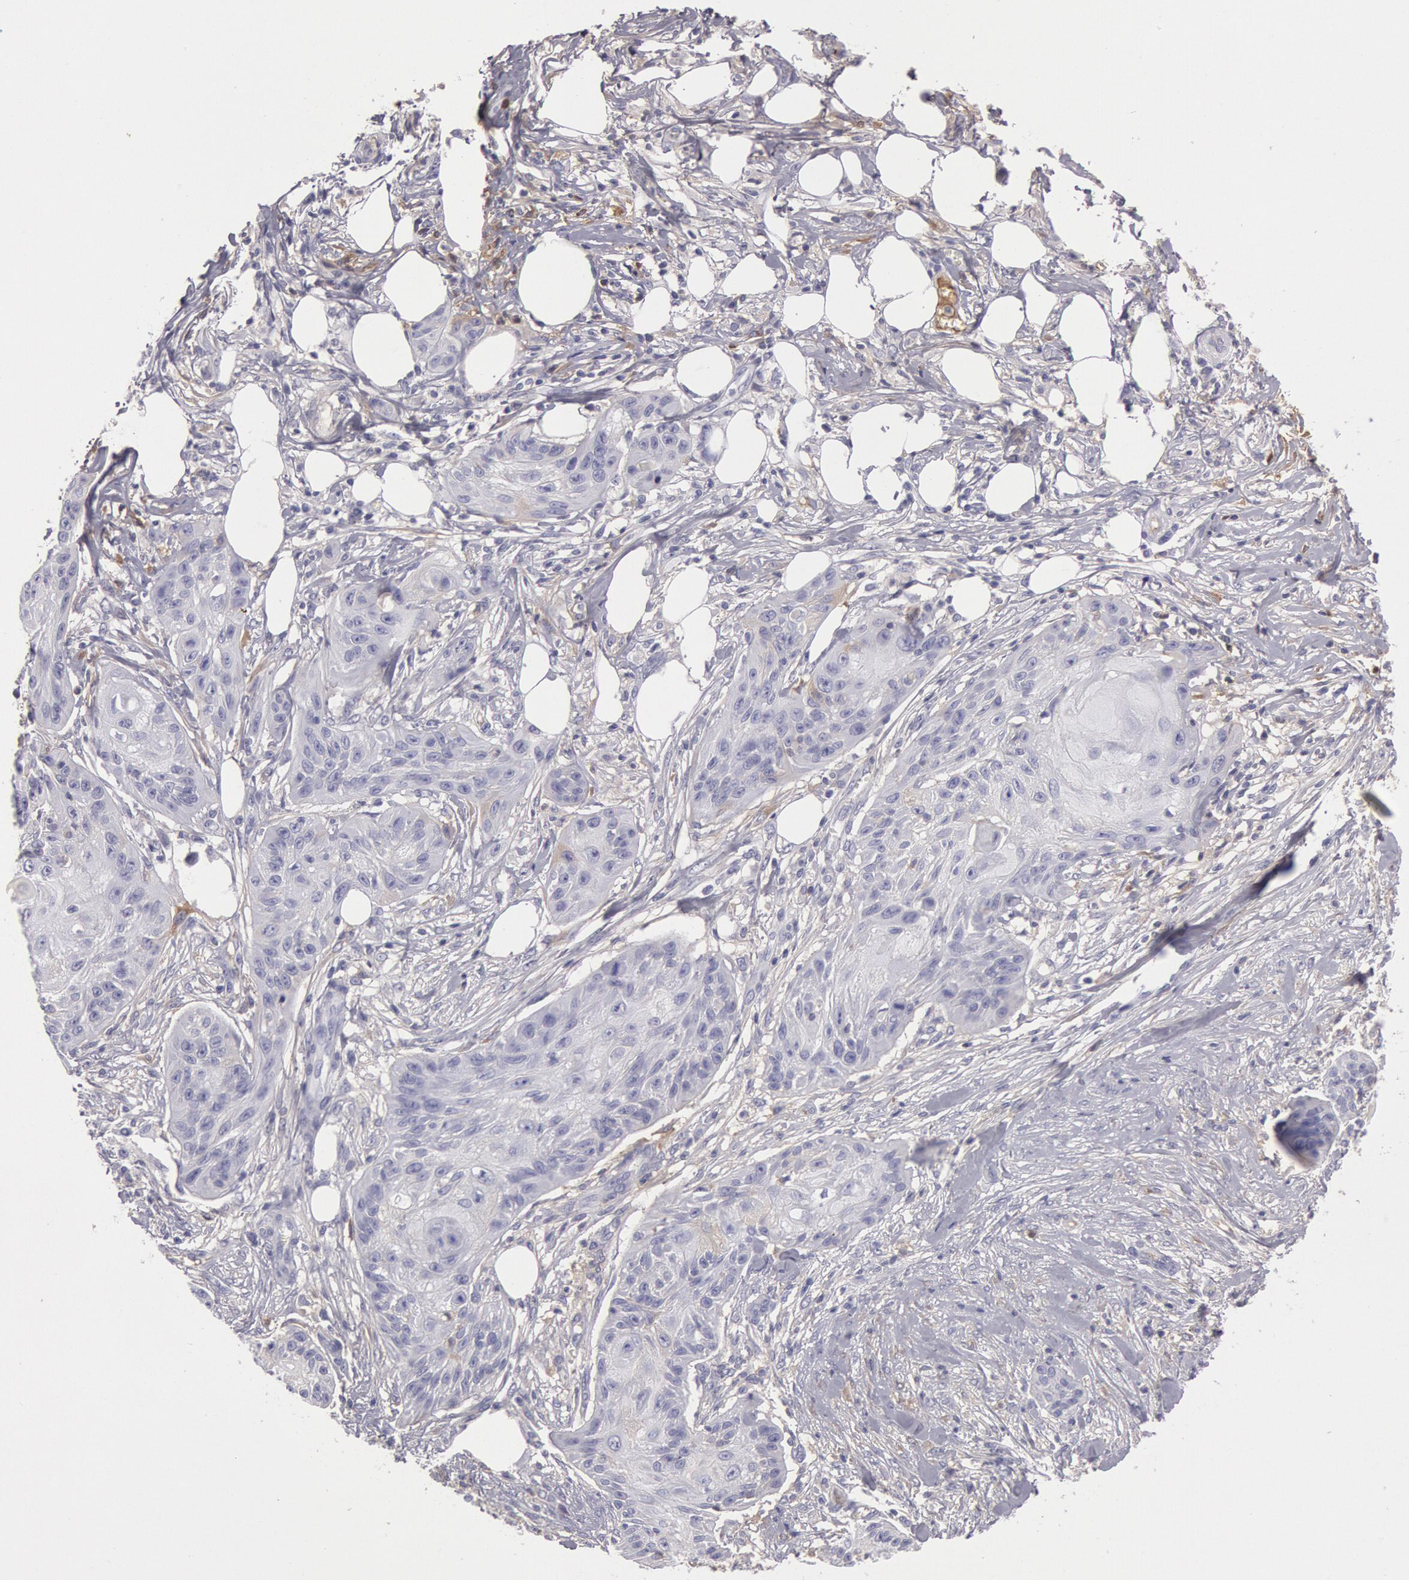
{"staining": {"intensity": "weak", "quantity": "<25%", "location": "cytoplasmic/membranous"}, "tissue": "skin cancer", "cell_type": "Tumor cells", "image_type": "cancer", "snomed": [{"axis": "morphology", "description": "Squamous cell carcinoma, NOS"}, {"axis": "topography", "description": "Skin"}], "caption": "Immunohistochemistry of skin cancer reveals no expression in tumor cells.", "gene": "IGHG1", "patient": {"sex": "female", "age": 88}}